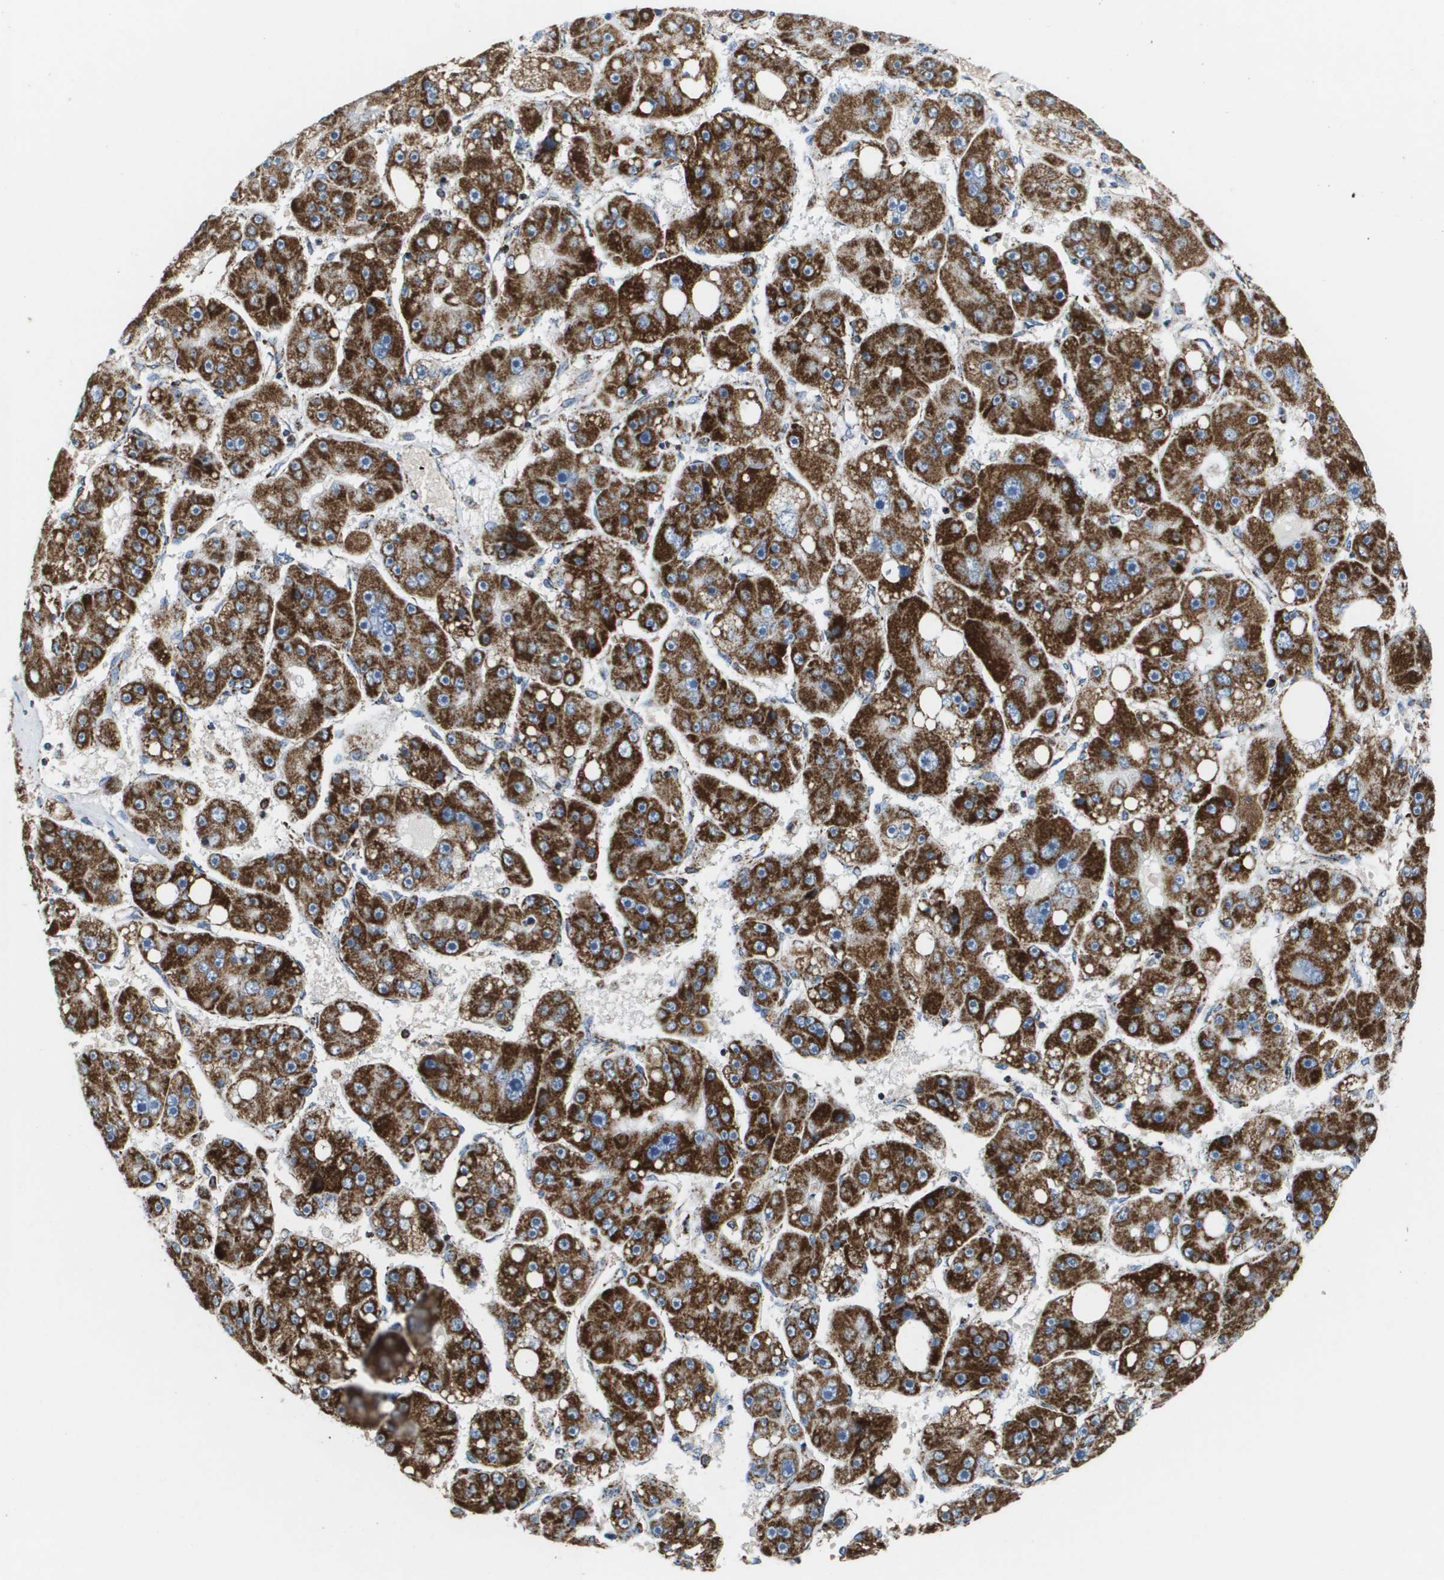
{"staining": {"intensity": "strong", "quantity": ">75%", "location": "cytoplasmic/membranous"}, "tissue": "liver cancer", "cell_type": "Tumor cells", "image_type": "cancer", "snomed": [{"axis": "morphology", "description": "Carcinoma, Hepatocellular, NOS"}, {"axis": "topography", "description": "Liver"}], "caption": "The immunohistochemical stain highlights strong cytoplasmic/membranous staining in tumor cells of liver cancer (hepatocellular carcinoma) tissue.", "gene": "ATP5F1B", "patient": {"sex": "female", "age": 61}}